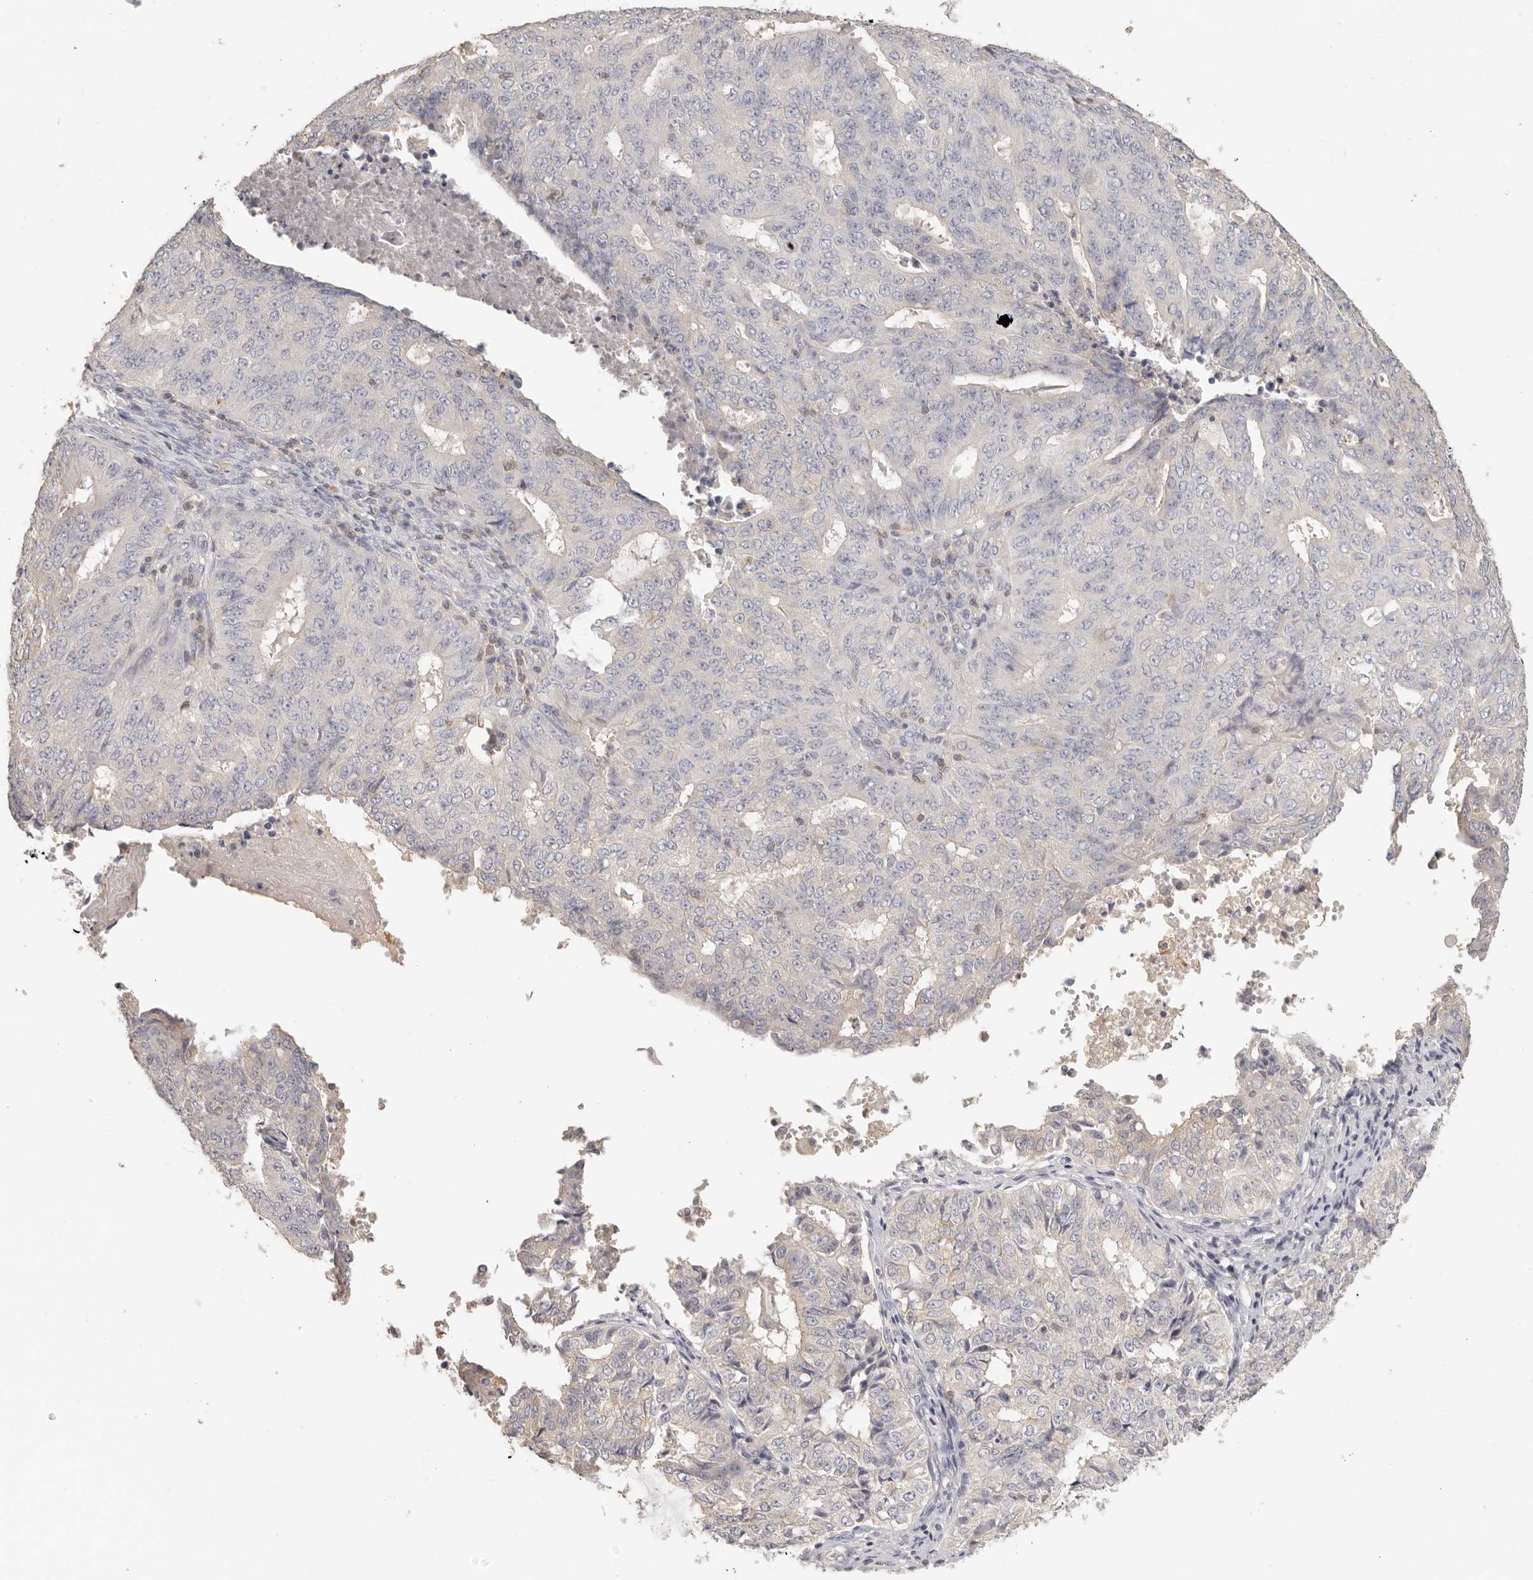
{"staining": {"intensity": "negative", "quantity": "none", "location": "none"}, "tissue": "endometrial cancer", "cell_type": "Tumor cells", "image_type": "cancer", "snomed": [{"axis": "morphology", "description": "Adenocarcinoma, NOS"}, {"axis": "topography", "description": "Endometrium"}], "caption": "Immunohistochemistry (IHC) photomicrograph of adenocarcinoma (endometrial) stained for a protein (brown), which exhibits no positivity in tumor cells.", "gene": "CSK", "patient": {"sex": "female", "age": 32}}